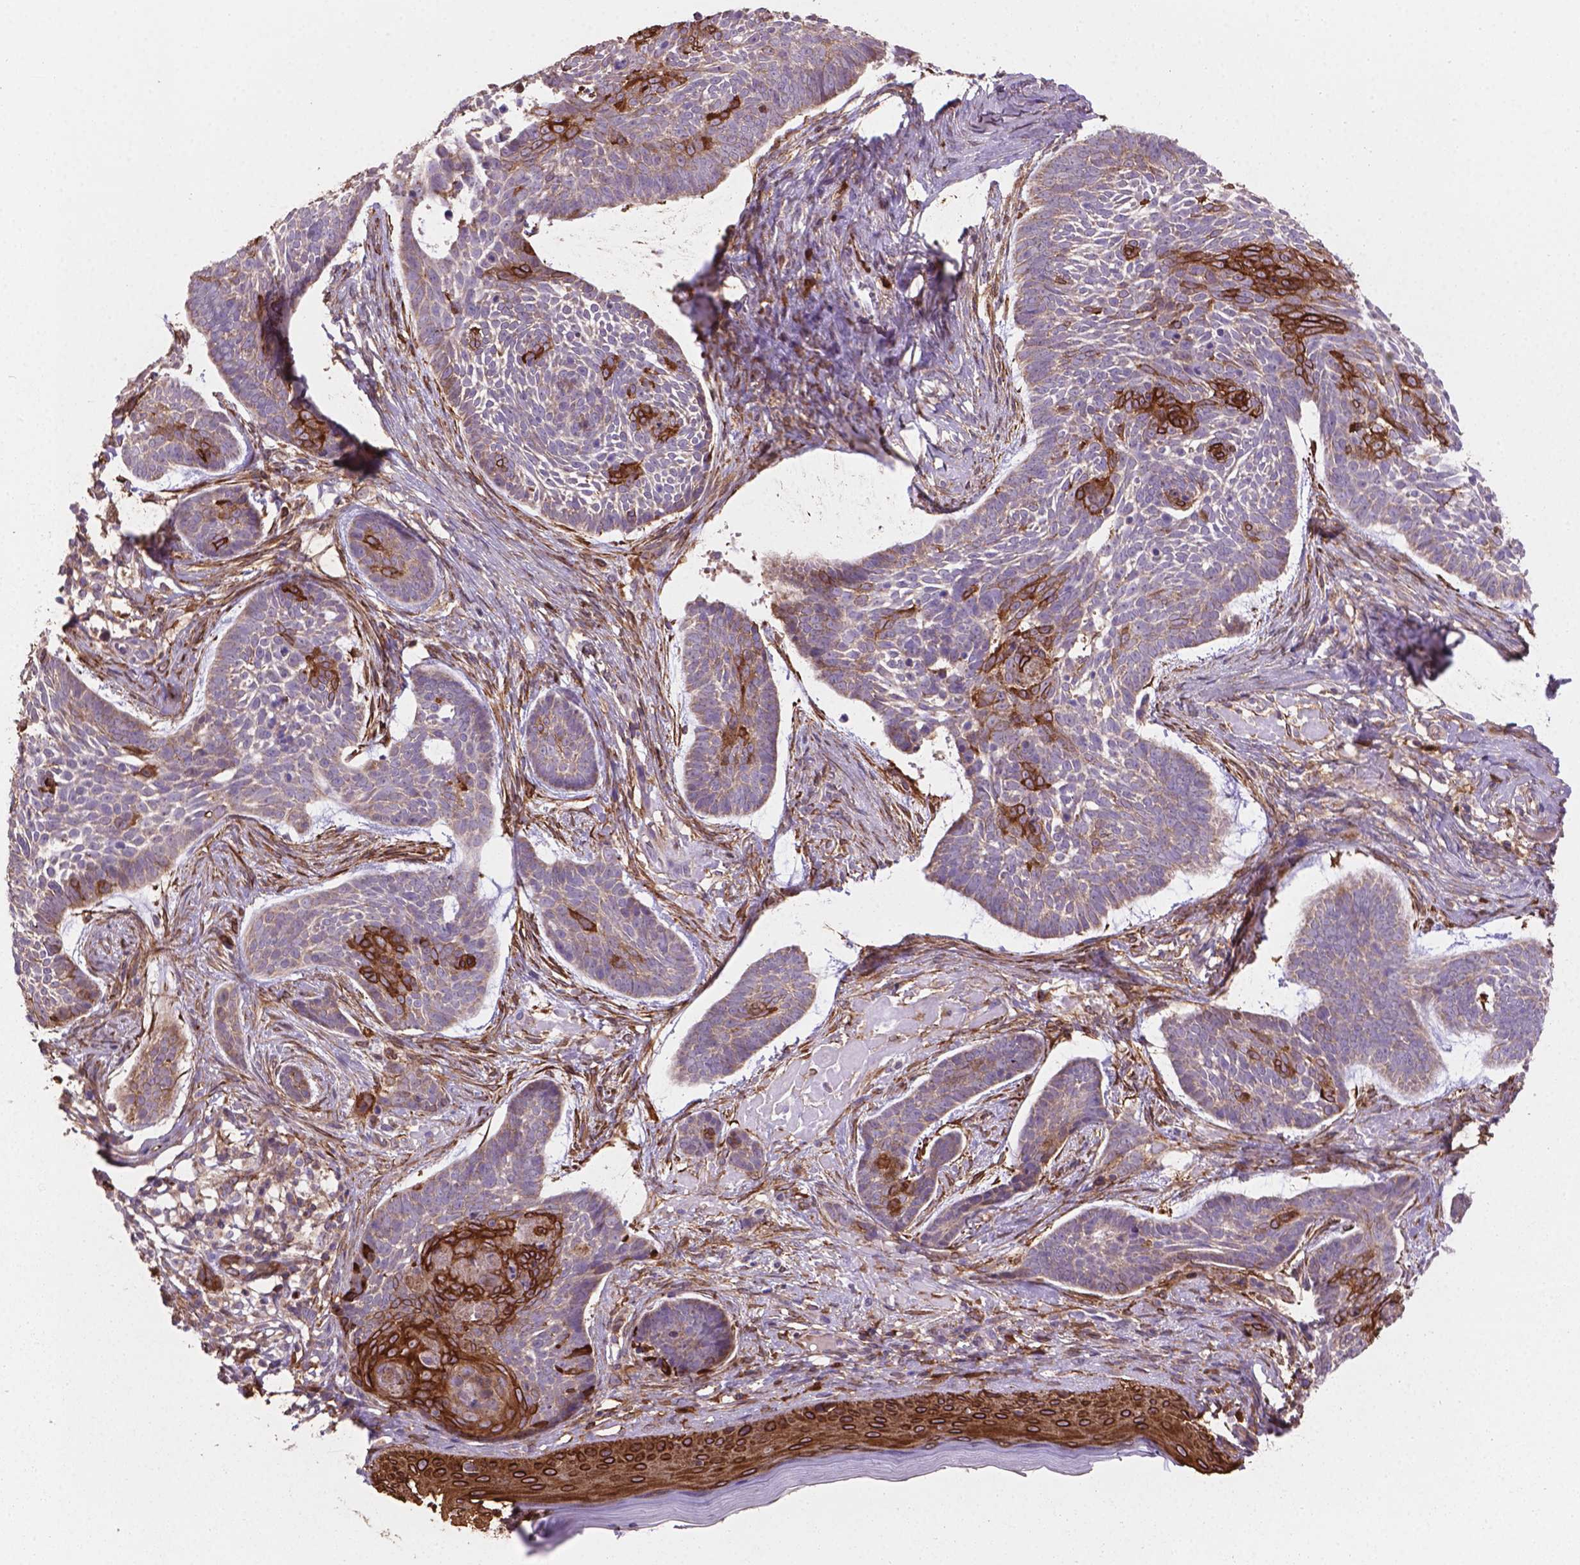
{"staining": {"intensity": "strong", "quantity": "<25%", "location": "cytoplasmic/membranous"}, "tissue": "skin cancer", "cell_type": "Tumor cells", "image_type": "cancer", "snomed": [{"axis": "morphology", "description": "Basal cell carcinoma"}, {"axis": "topography", "description": "Skin"}], "caption": "The photomicrograph reveals a brown stain indicating the presence of a protein in the cytoplasmic/membranous of tumor cells in skin basal cell carcinoma.", "gene": "TCAF1", "patient": {"sex": "male", "age": 85}}